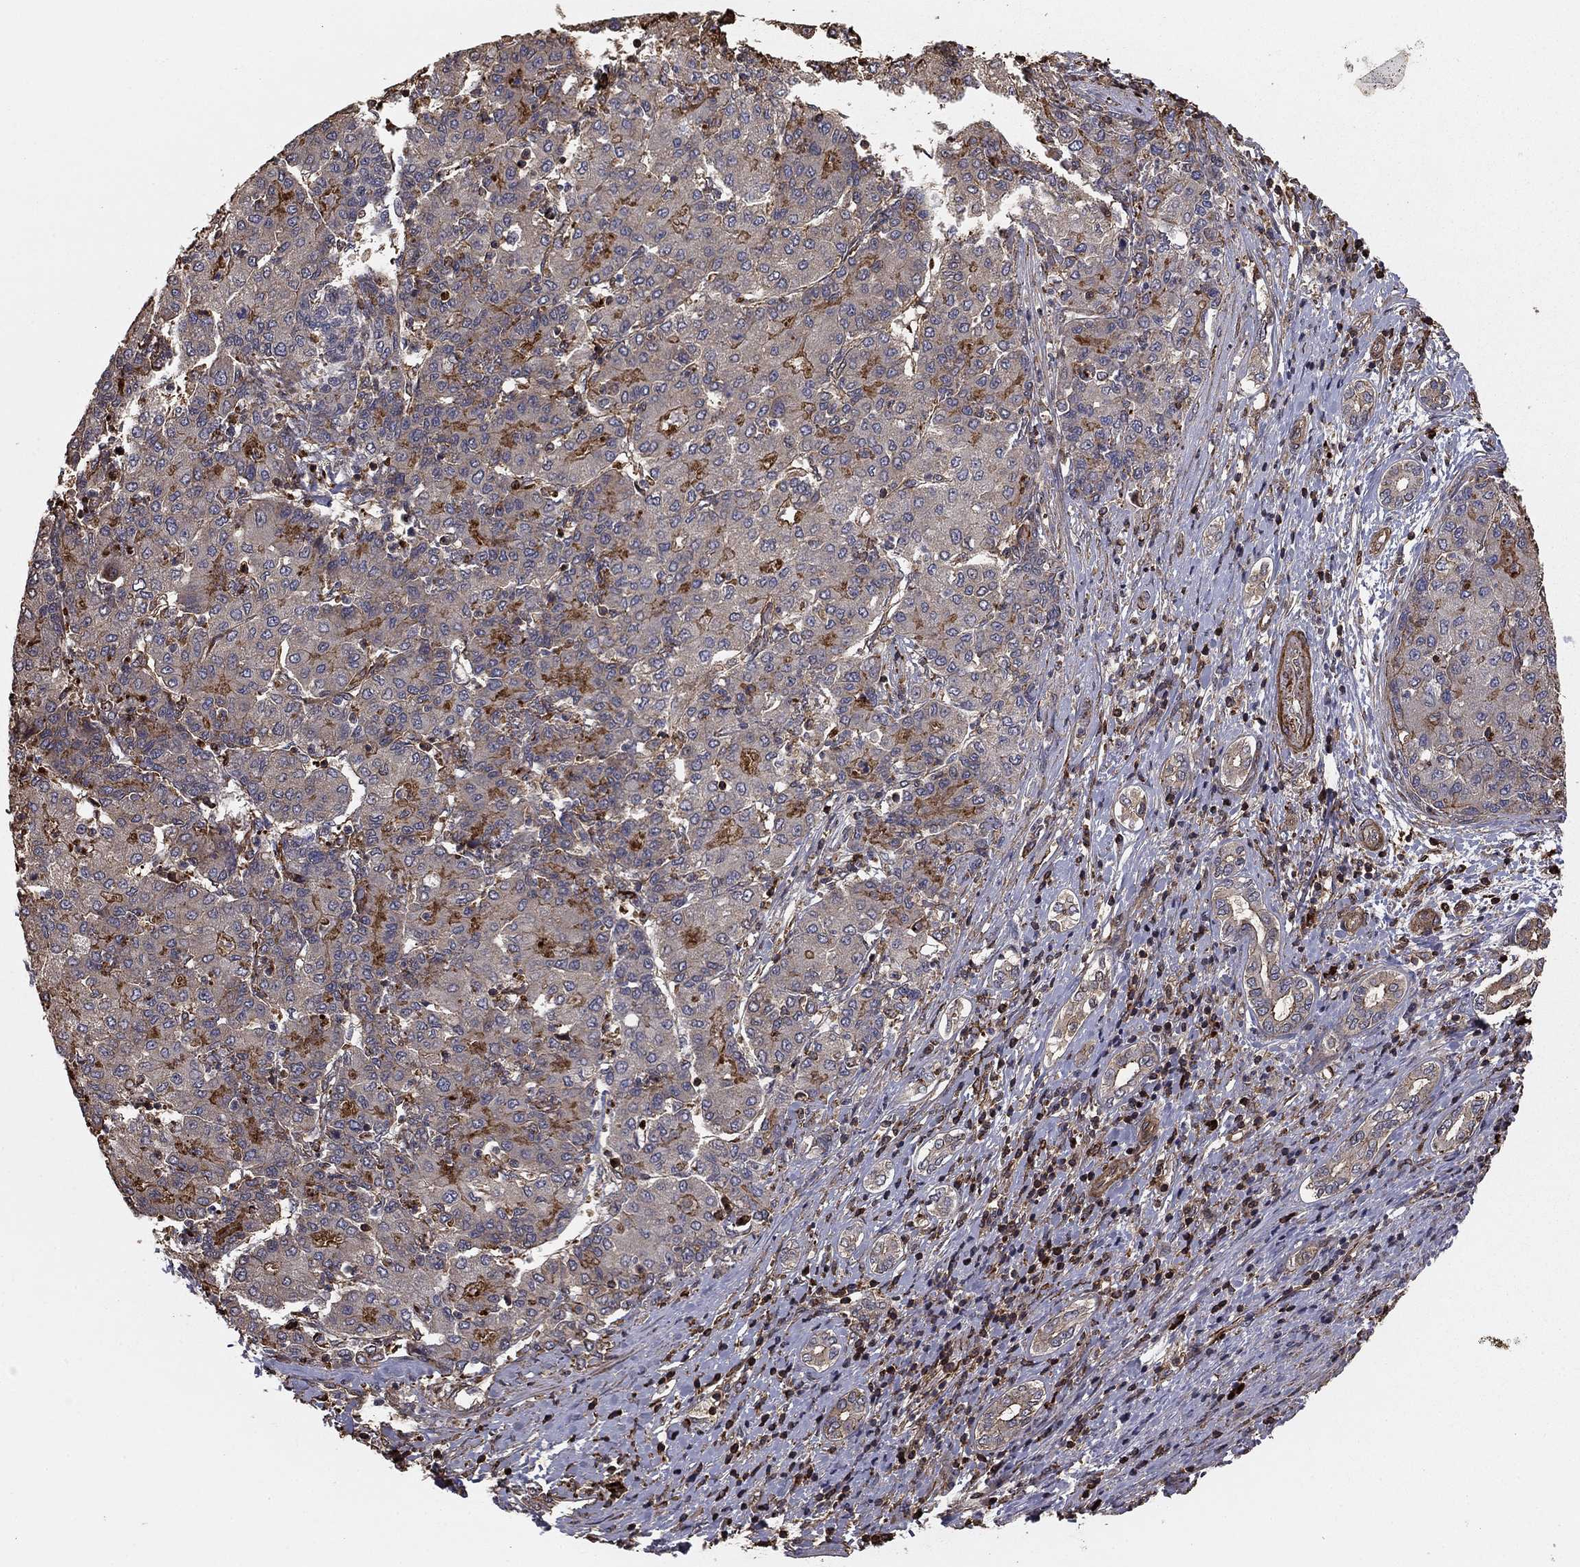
{"staining": {"intensity": "negative", "quantity": "none", "location": "none"}, "tissue": "liver cancer", "cell_type": "Tumor cells", "image_type": "cancer", "snomed": [{"axis": "morphology", "description": "Carcinoma, Hepatocellular, NOS"}, {"axis": "topography", "description": "Liver"}], "caption": "Tumor cells are negative for protein expression in human hepatocellular carcinoma (liver).", "gene": "HABP4", "patient": {"sex": "male", "age": 65}}